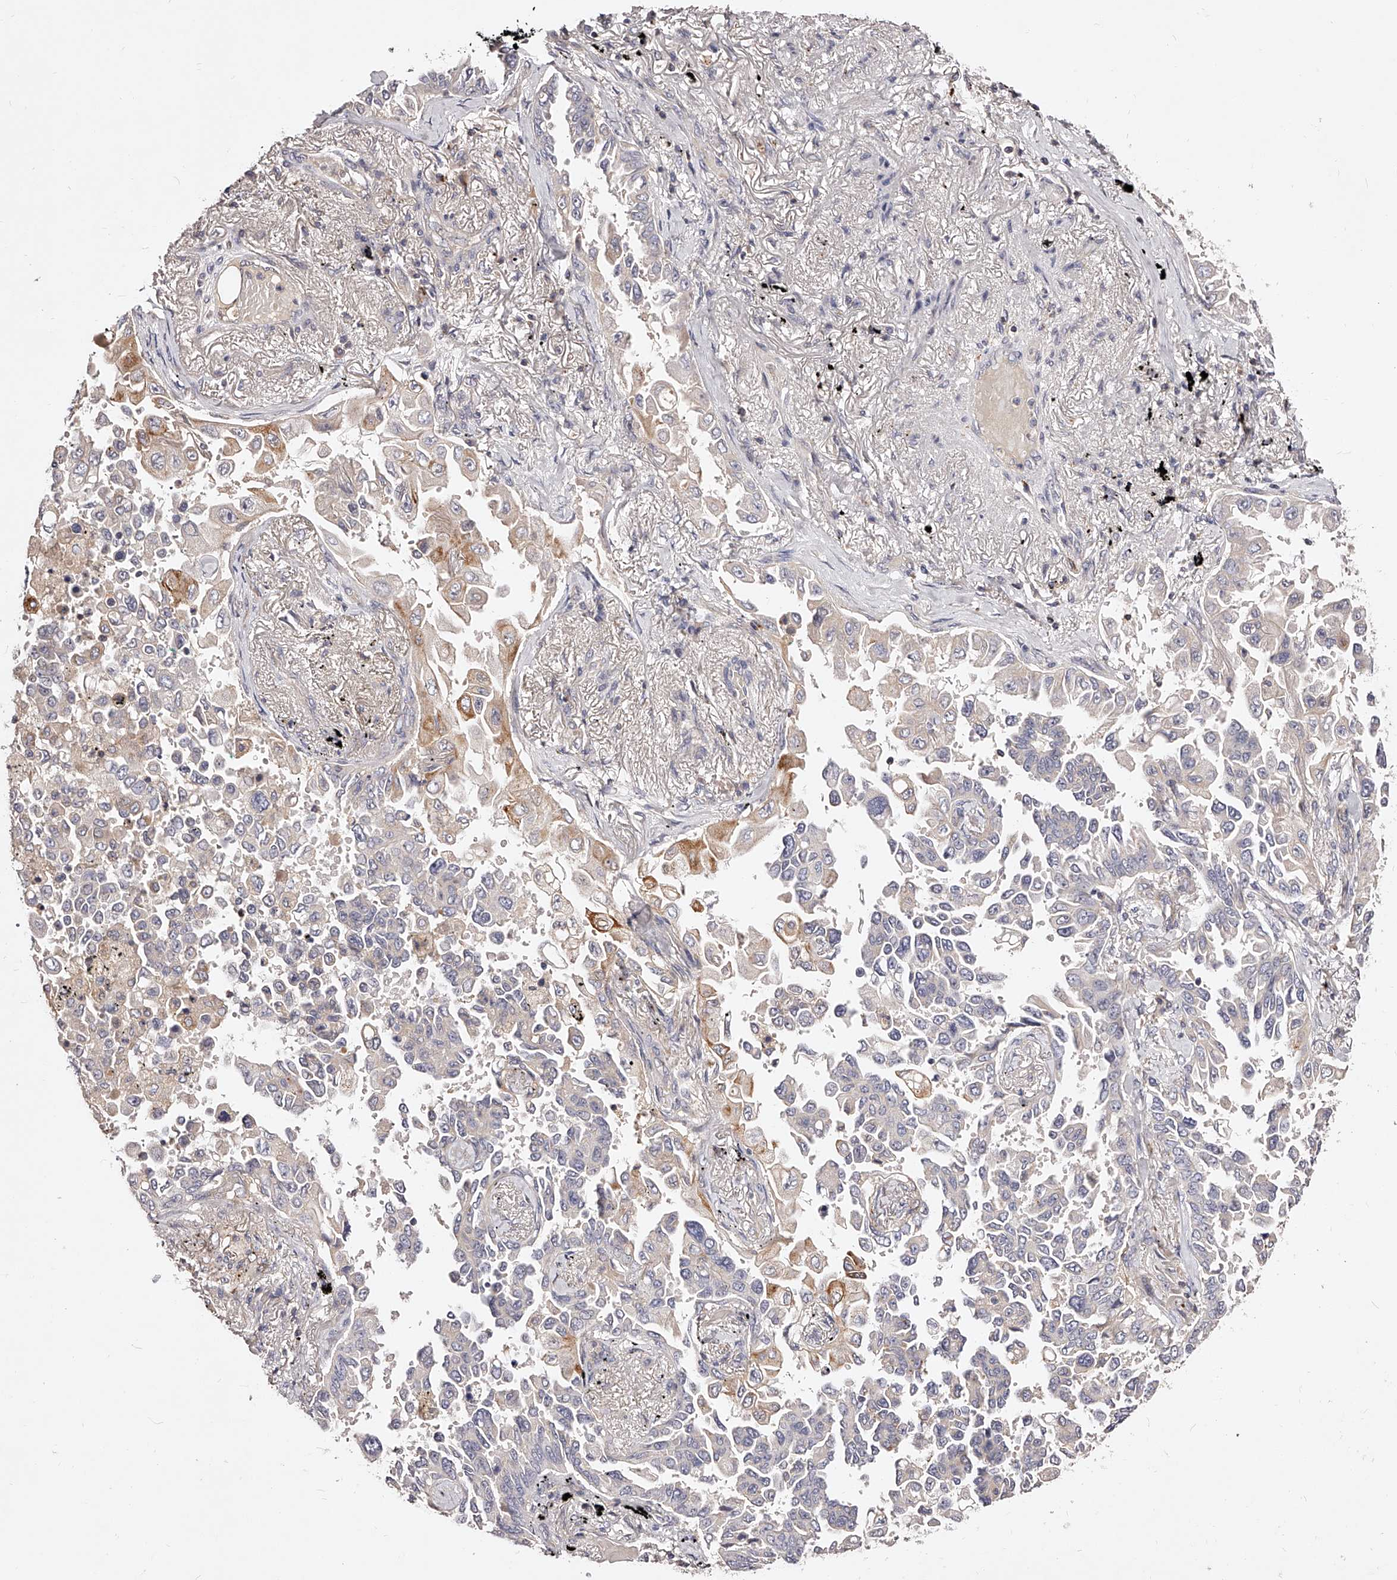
{"staining": {"intensity": "weak", "quantity": "<25%", "location": "cytoplasmic/membranous"}, "tissue": "lung cancer", "cell_type": "Tumor cells", "image_type": "cancer", "snomed": [{"axis": "morphology", "description": "Adenocarcinoma, NOS"}, {"axis": "topography", "description": "Lung"}], "caption": "Human adenocarcinoma (lung) stained for a protein using immunohistochemistry (IHC) exhibits no positivity in tumor cells.", "gene": "PHACTR1", "patient": {"sex": "female", "age": 67}}